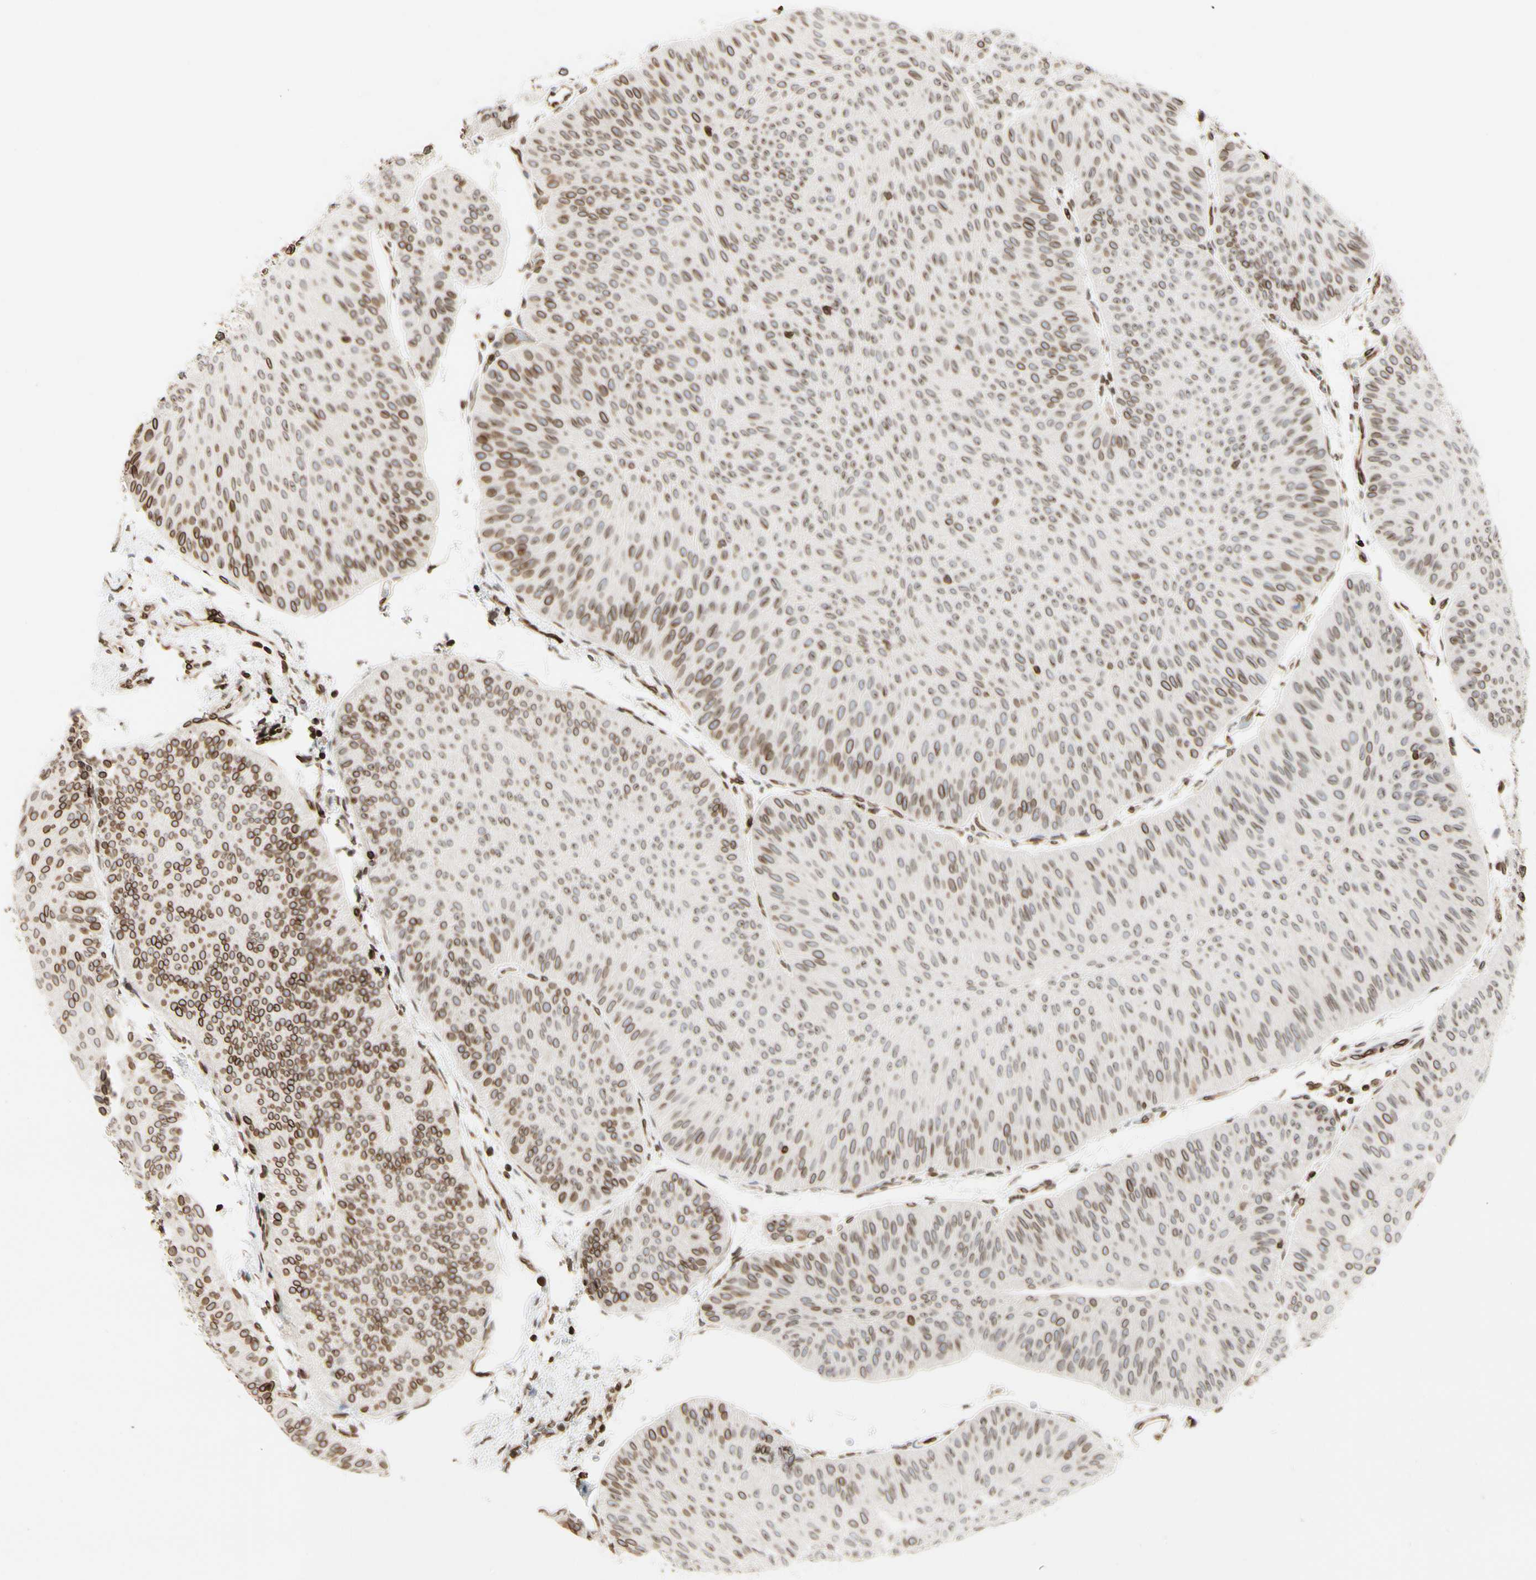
{"staining": {"intensity": "moderate", "quantity": ">75%", "location": "cytoplasmic/membranous,nuclear"}, "tissue": "urothelial cancer", "cell_type": "Tumor cells", "image_type": "cancer", "snomed": [{"axis": "morphology", "description": "Urothelial carcinoma, Low grade"}, {"axis": "topography", "description": "Urinary bladder"}], "caption": "This micrograph shows urothelial carcinoma (low-grade) stained with immunohistochemistry (IHC) to label a protein in brown. The cytoplasmic/membranous and nuclear of tumor cells show moderate positivity for the protein. Nuclei are counter-stained blue.", "gene": "TMPO", "patient": {"sex": "female", "age": 60}}